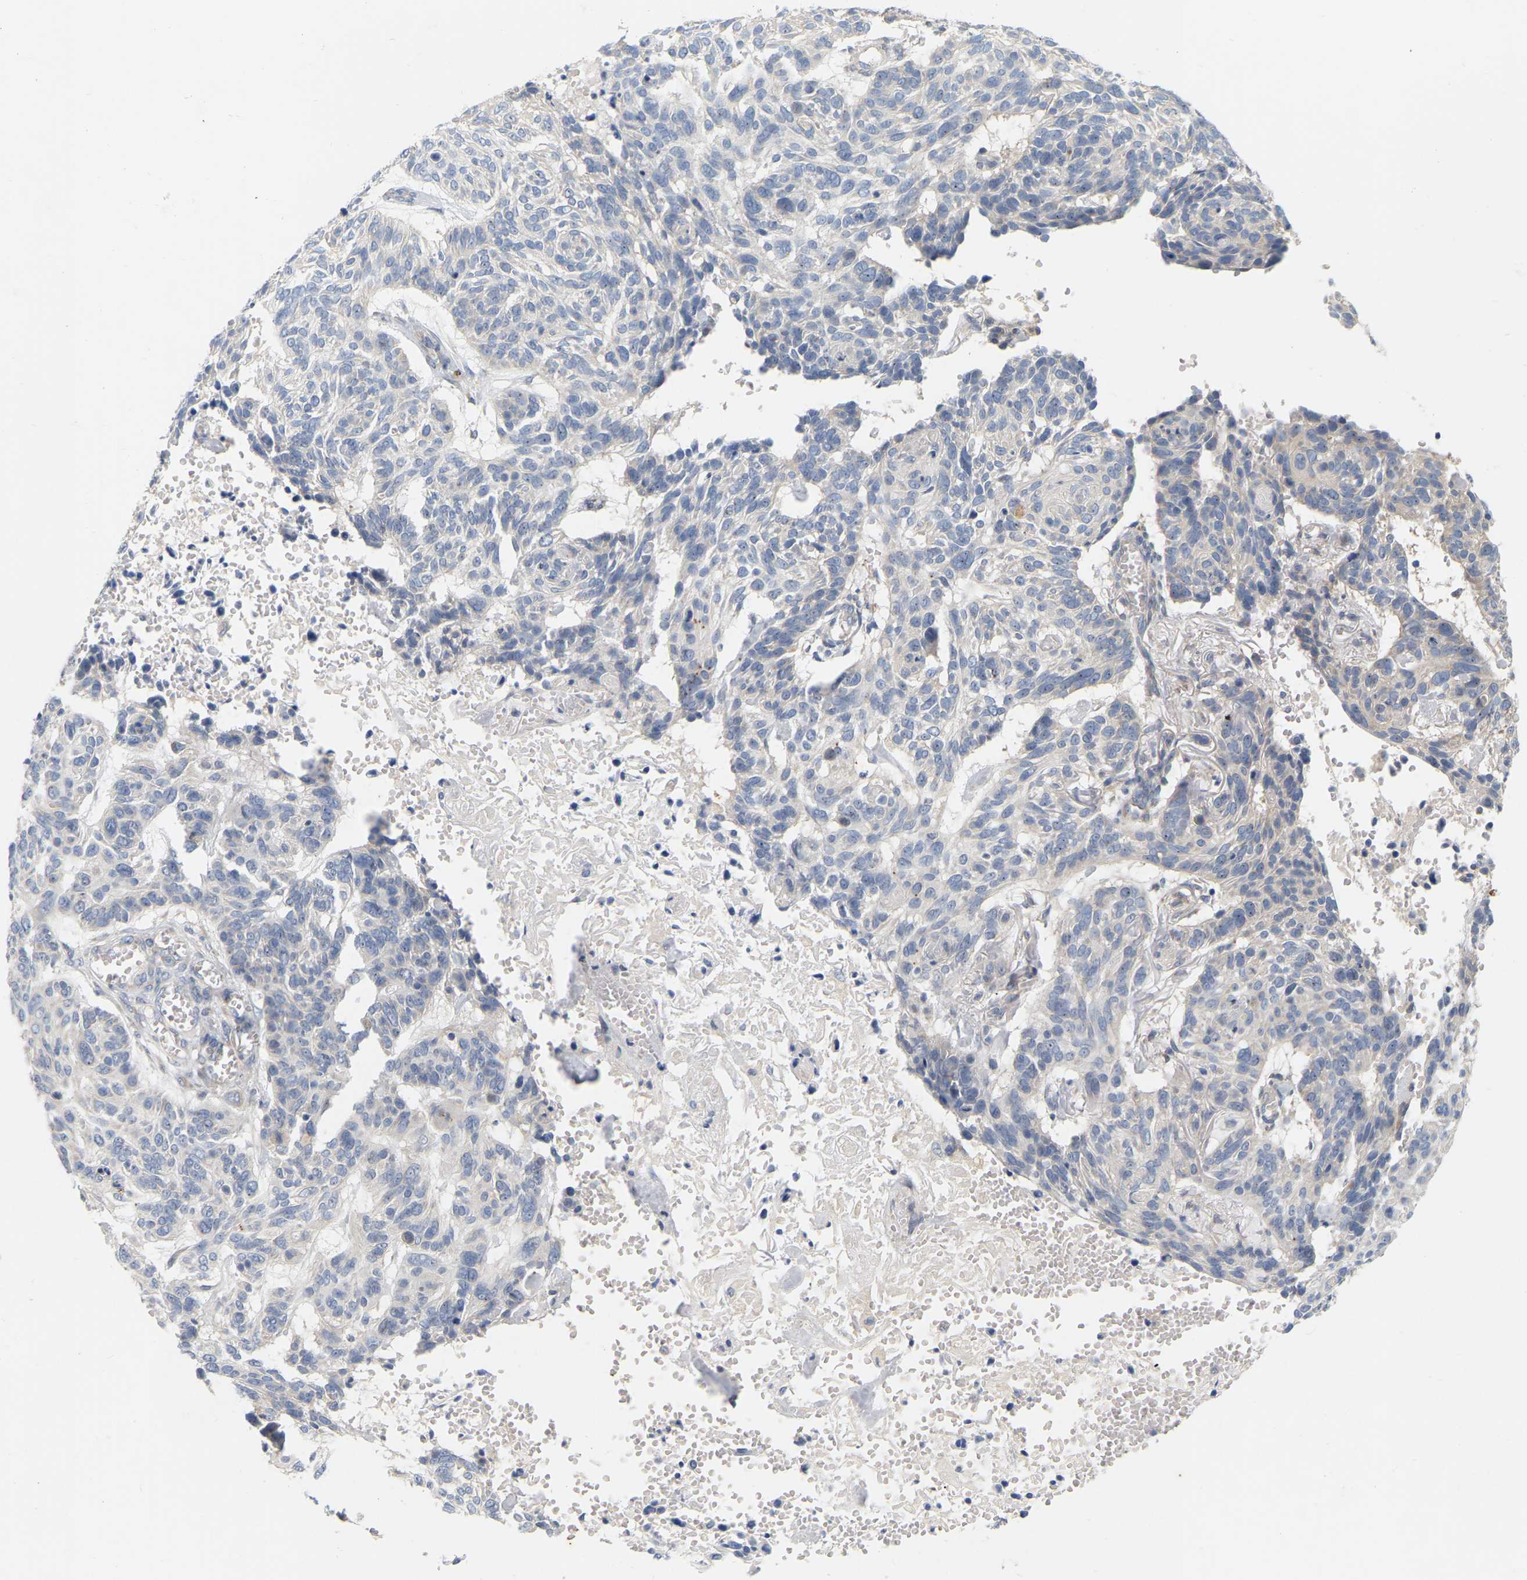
{"staining": {"intensity": "negative", "quantity": "none", "location": "none"}, "tissue": "skin cancer", "cell_type": "Tumor cells", "image_type": "cancer", "snomed": [{"axis": "morphology", "description": "Basal cell carcinoma"}, {"axis": "topography", "description": "Skin"}], "caption": "Skin cancer was stained to show a protein in brown. There is no significant positivity in tumor cells.", "gene": "MINDY4", "patient": {"sex": "male", "age": 85}}